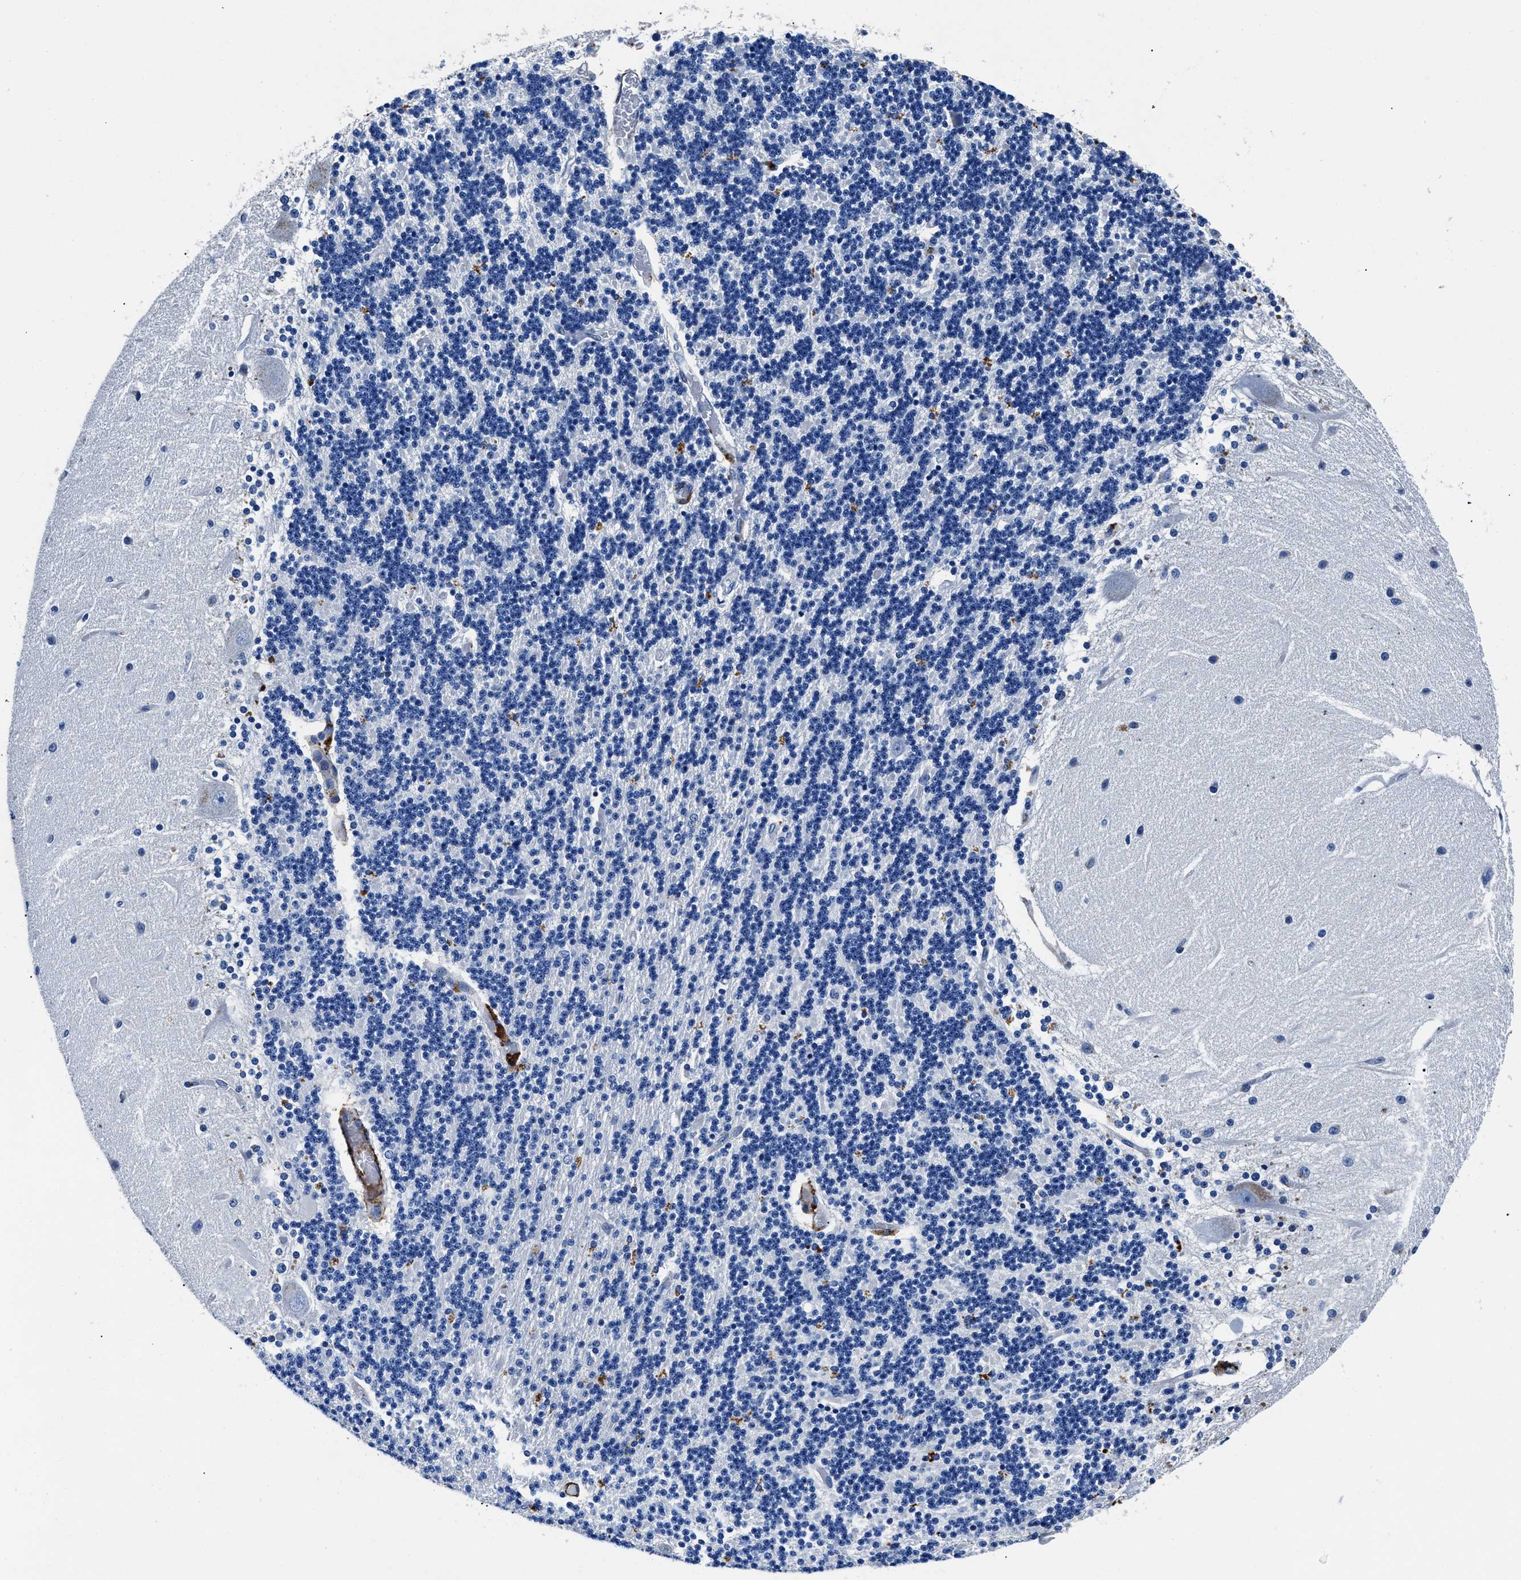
{"staining": {"intensity": "negative", "quantity": "none", "location": "none"}, "tissue": "cerebellum", "cell_type": "Cells in granular layer", "image_type": "normal", "snomed": [{"axis": "morphology", "description": "Normal tissue, NOS"}, {"axis": "topography", "description": "Cerebellum"}], "caption": "This is an immunohistochemistry (IHC) image of unremarkable cerebellum. There is no staining in cells in granular layer.", "gene": "TEX261", "patient": {"sex": "female", "age": 54}}